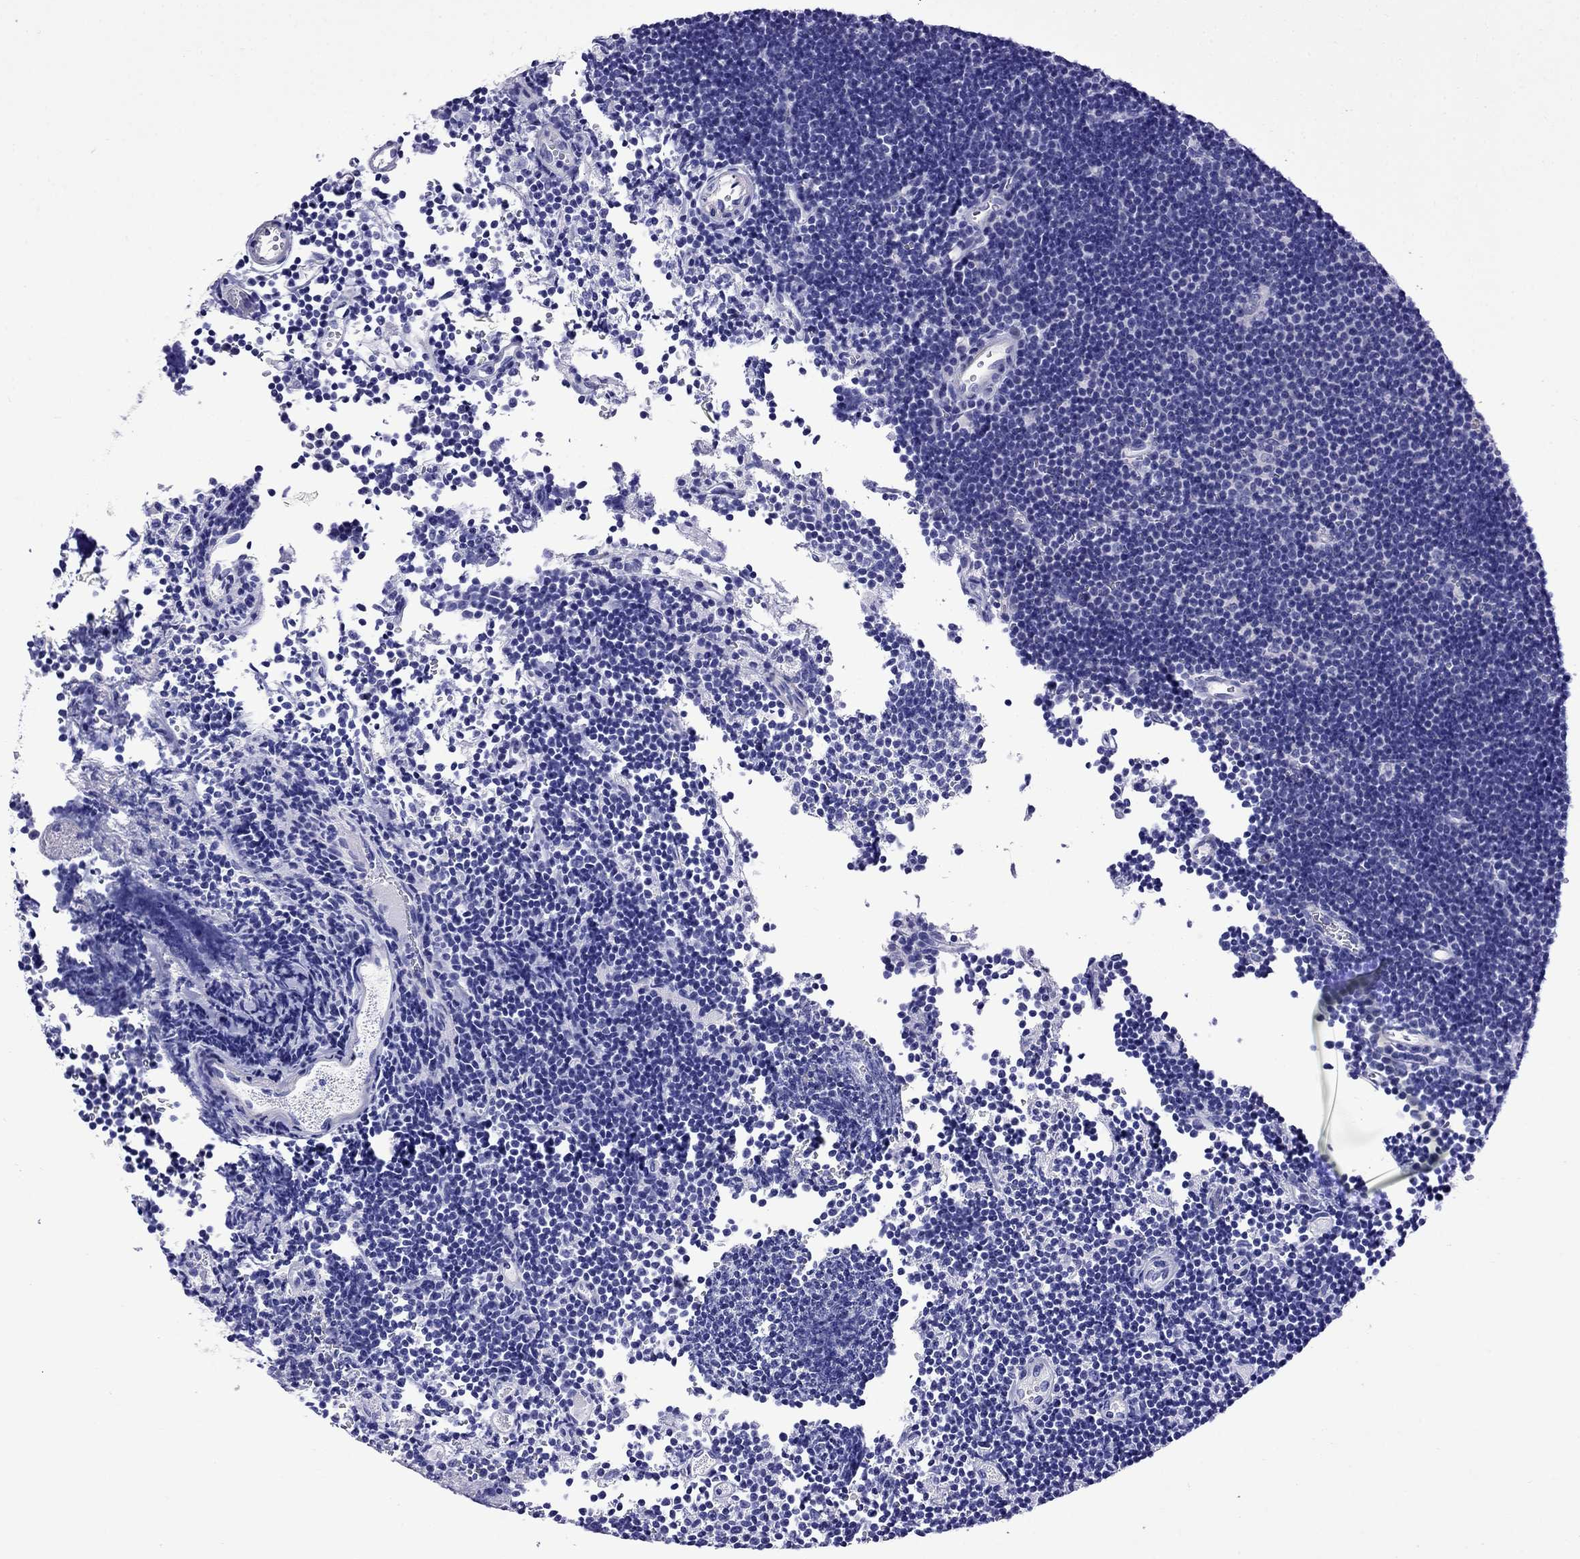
{"staining": {"intensity": "negative", "quantity": "none", "location": "none"}, "tissue": "lymphoma", "cell_type": "Tumor cells", "image_type": "cancer", "snomed": [{"axis": "morphology", "description": "Malignant lymphoma, non-Hodgkin's type, Low grade"}, {"axis": "topography", "description": "Brain"}], "caption": "Immunohistochemistry (IHC) micrograph of neoplastic tissue: human malignant lymphoma, non-Hodgkin's type (low-grade) stained with DAB exhibits no significant protein staining in tumor cells.", "gene": "SCG2", "patient": {"sex": "female", "age": 66}}